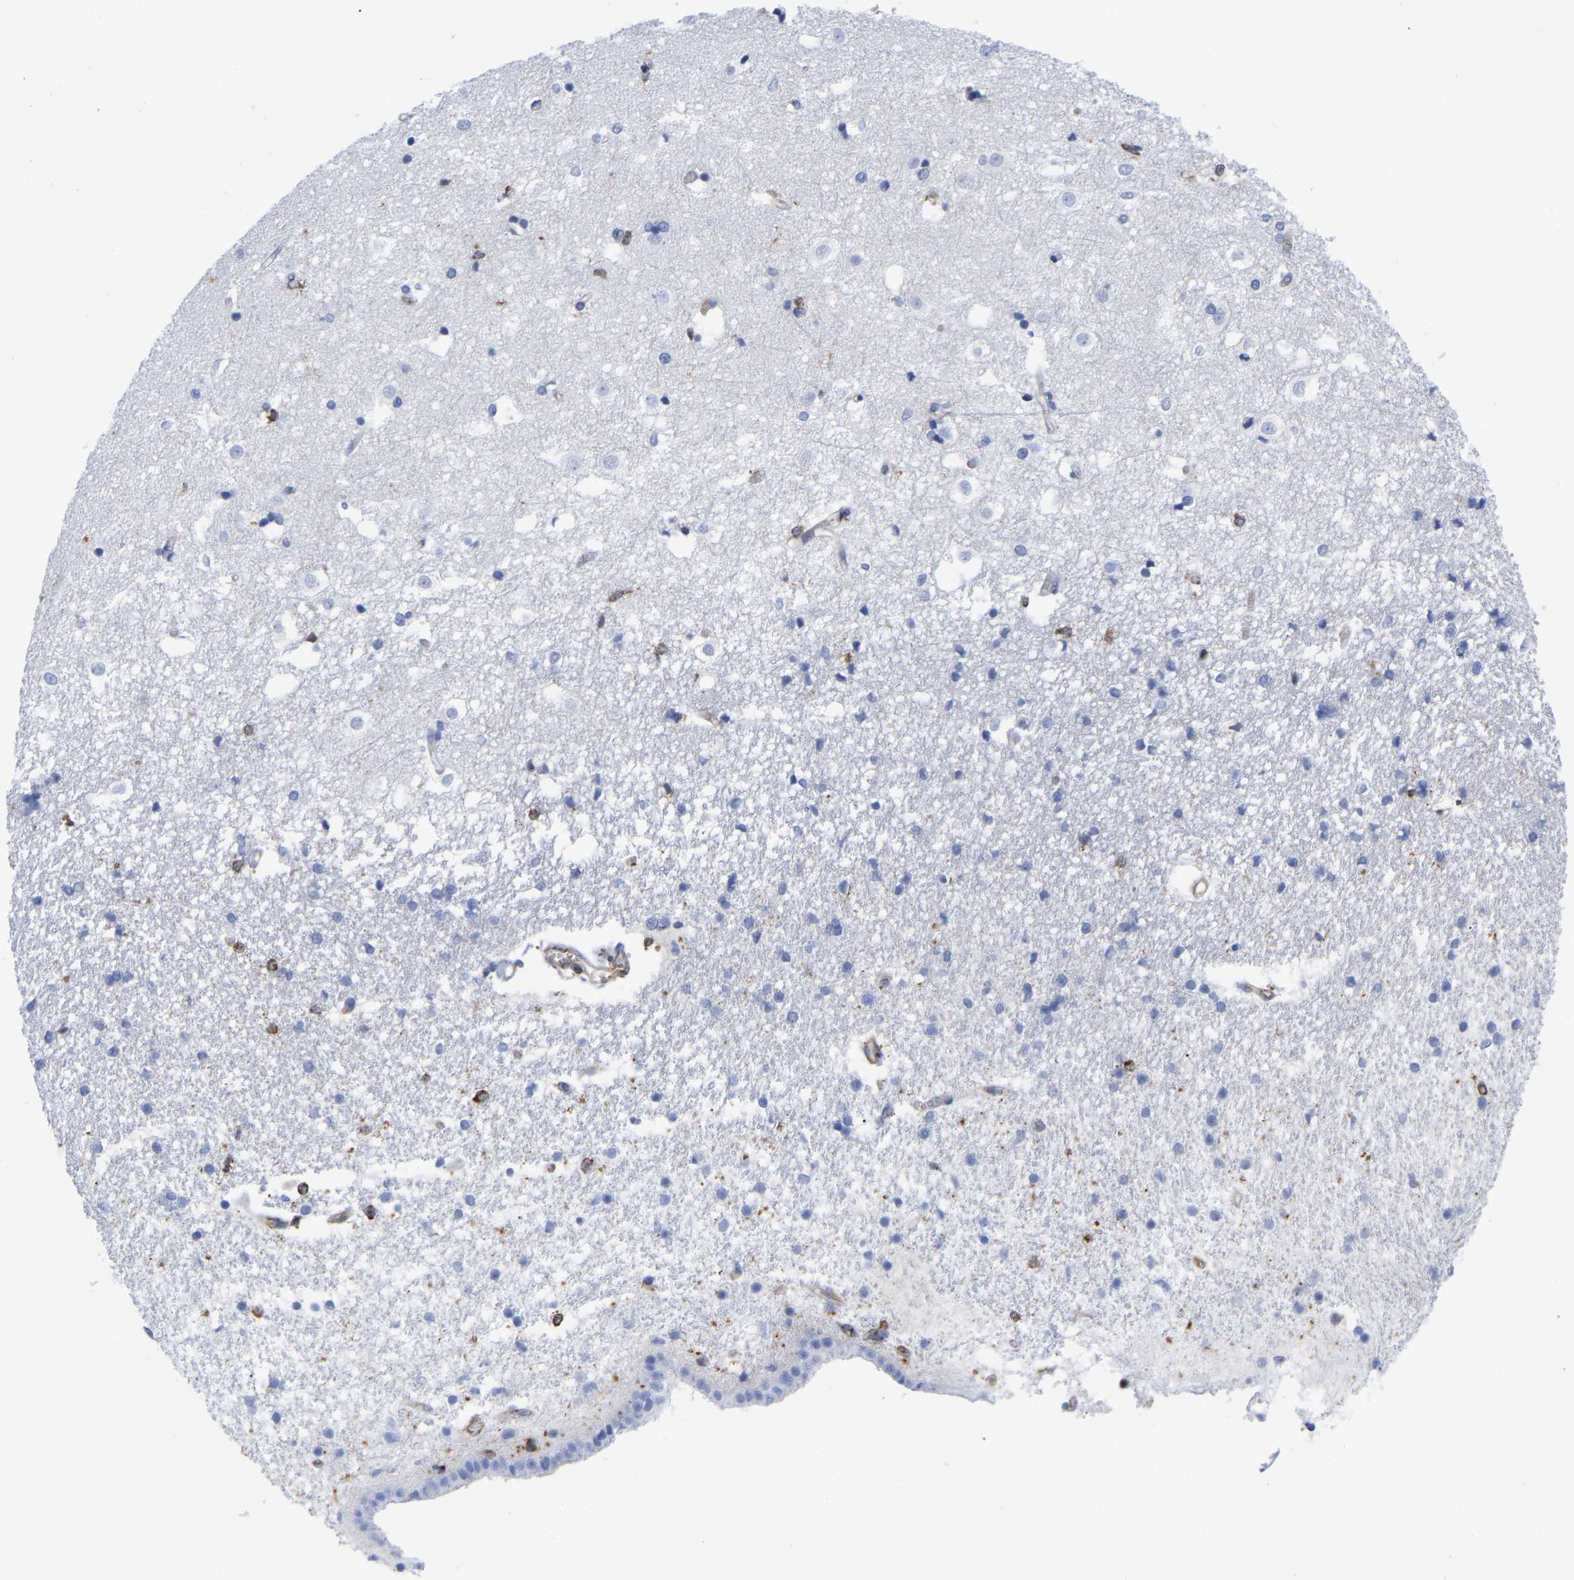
{"staining": {"intensity": "moderate", "quantity": "<25%", "location": "cytoplasmic/membranous"}, "tissue": "caudate", "cell_type": "Glial cells", "image_type": "normal", "snomed": [{"axis": "morphology", "description": "Normal tissue, NOS"}, {"axis": "topography", "description": "Lateral ventricle wall"}], "caption": "Caudate stained with immunohistochemistry displays moderate cytoplasmic/membranous positivity in about <25% of glial cells. (DAB (3,3'-diaminobenzidine) IHC, brown staining for protein, blue staining for nuclei).", "gene": "GIMAP4", "patient": {"sex": "male", "age": 45}}